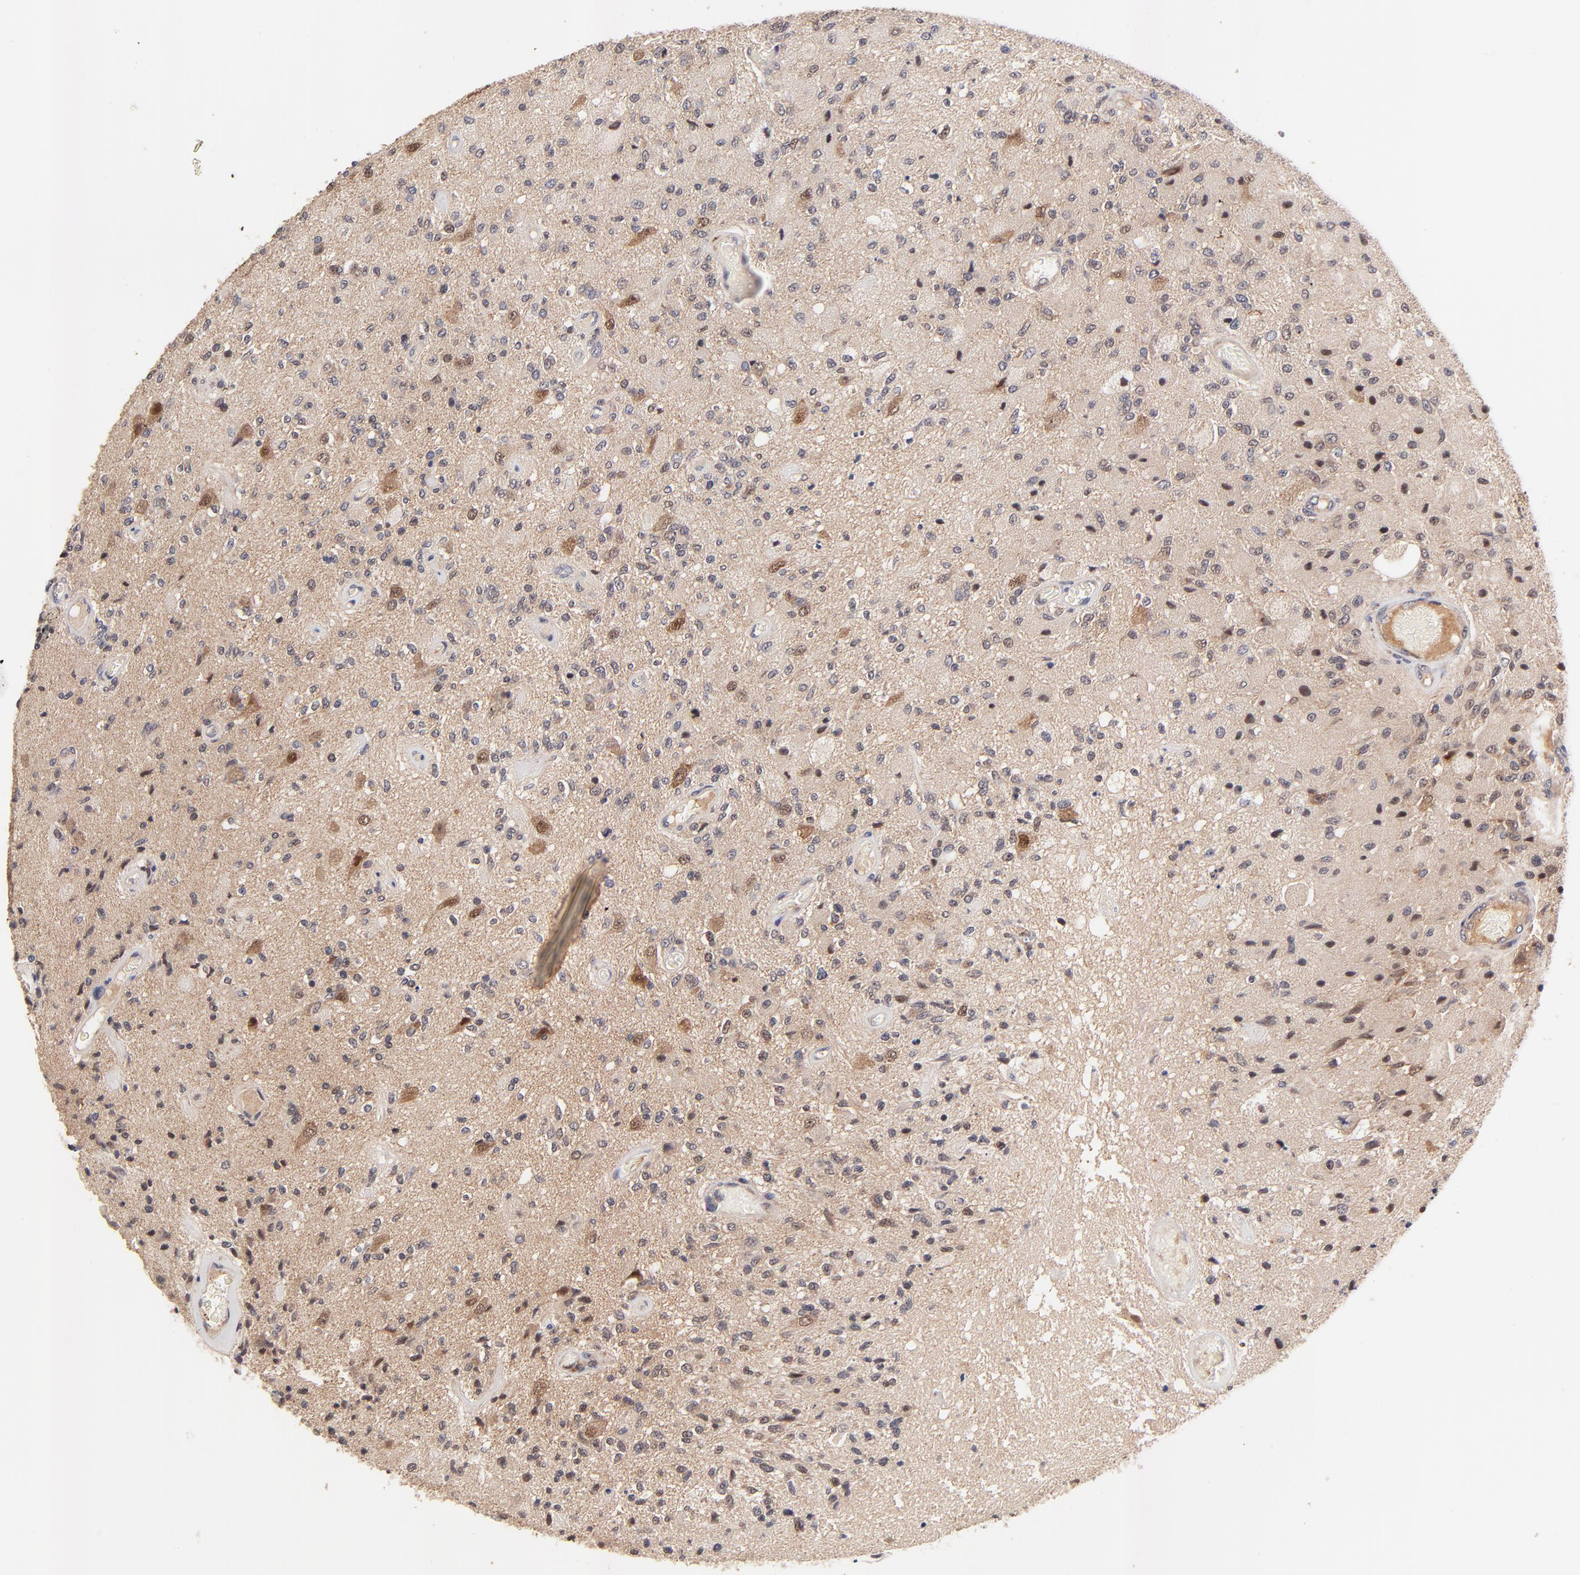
{"staining": {"intensity": "moderate", "quantity": "<25%", "location": "cytoplasmic/membranous,nuclear"}, "tissue": "glioma", "cell_type": "Tumor cells", "image_type": "cancer", "snomed": [{"axis": "morphology", "description": "Normal tissue, NOS"}, {"axis": "morphology", "description": "Glioma, malignant, High grade"}, {"axis": "topography", "description": "Cerebral cortex"}], "caption": "Protein staining of glioma tissue demonstrates moderate cytoplasmic/membranous and nuclear staining in about <25% of tumor cells.", "gene": "TXNL1", "patient": {"sex": "male", "age": 77}}